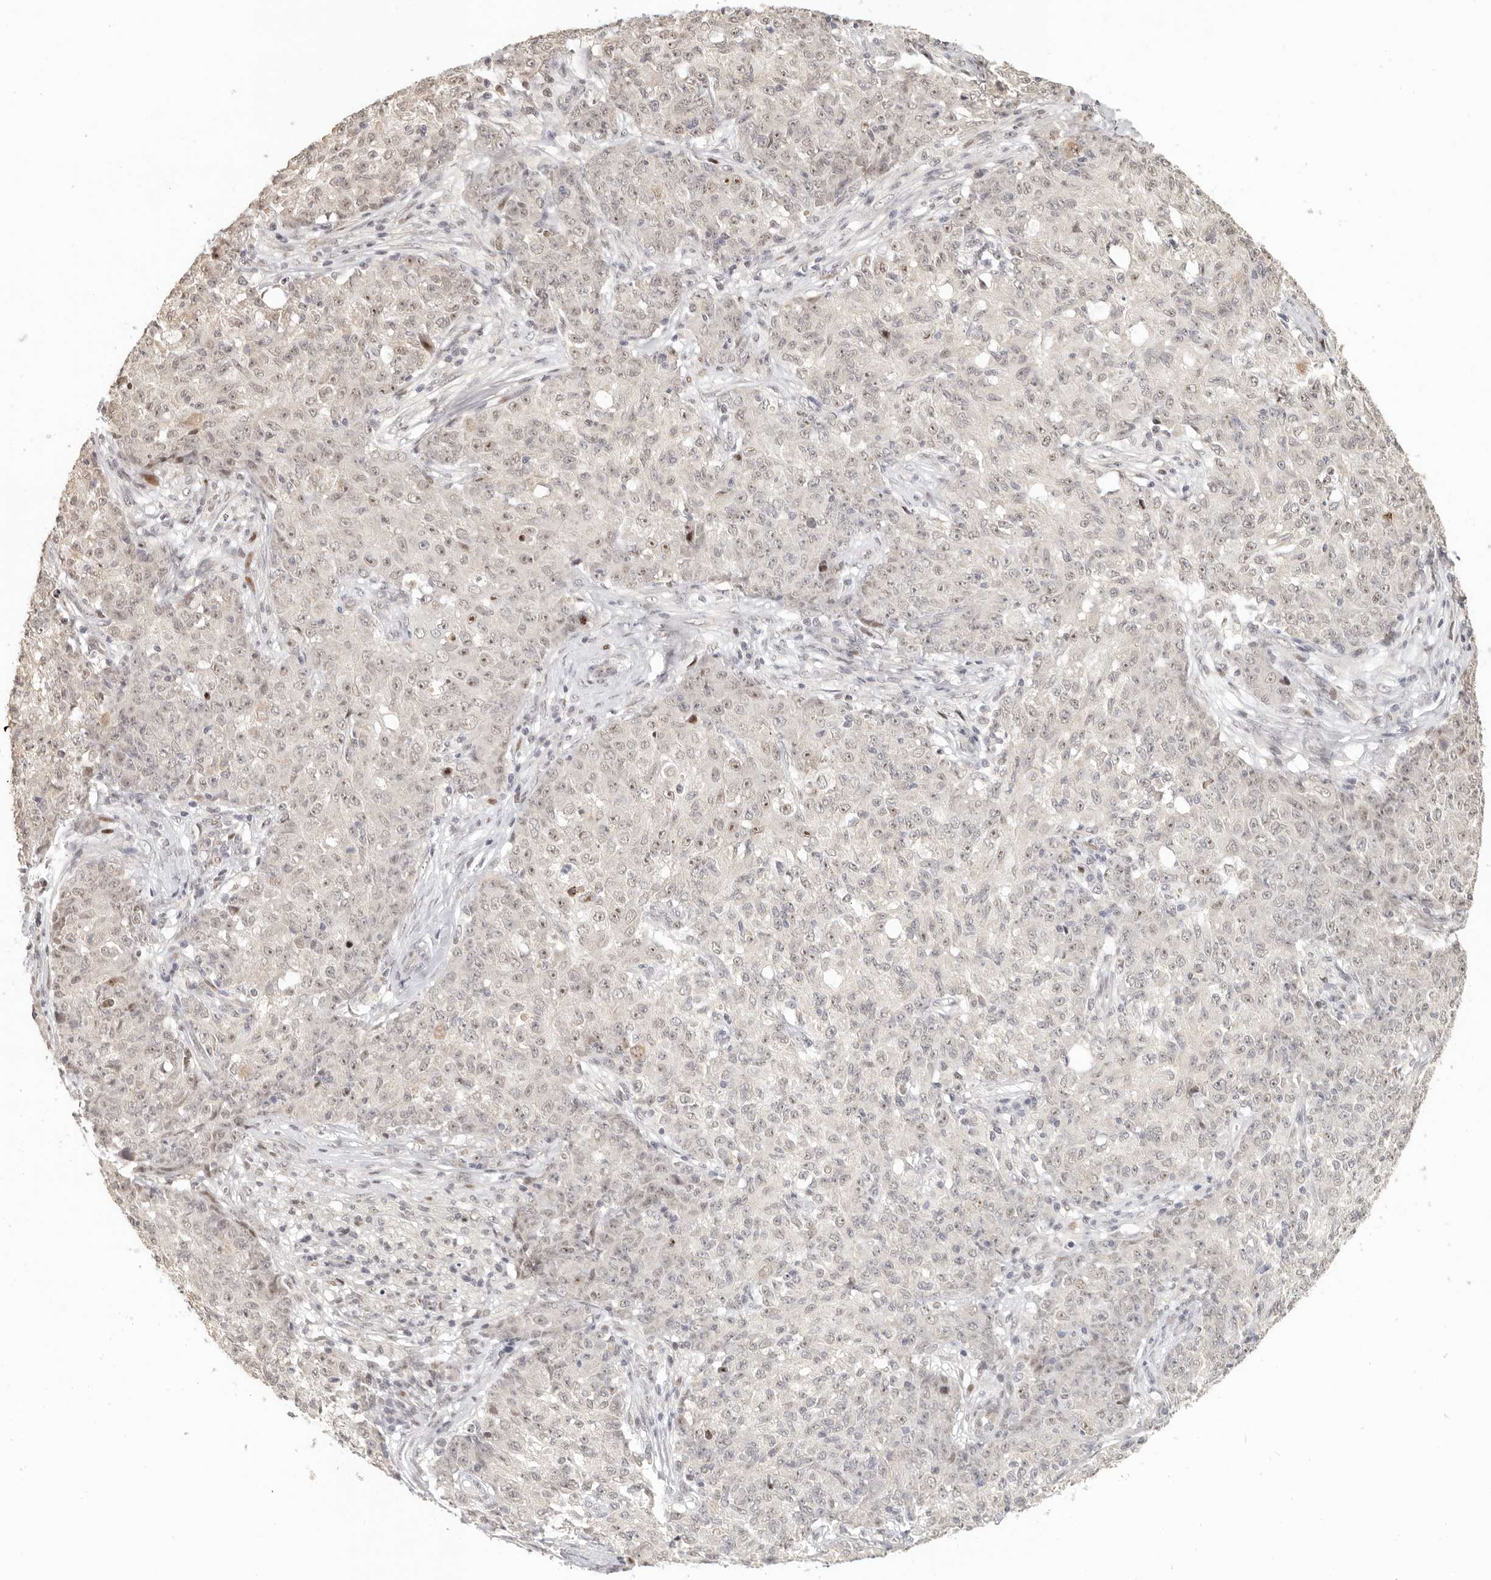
{"staining": {"intensity": "weak", "quantity": "<25%", "location": "nuclear"}, "tissue": "ovarian cancer", "cell_type": "Tumor cells", "image_type": "cancer", "snomed": [{"axis": "morphology", "description": "Carcinoma, endometroid"}, {"axis": "topography", "description": "Ovary"}], "caption": "Immunohistochemistry of ovarian cancer (endometroid carcinoma) reveals no staining in tumor cells.", "gene": "GPBP1L1", "patient": {"sex": "female", "age": 42}}